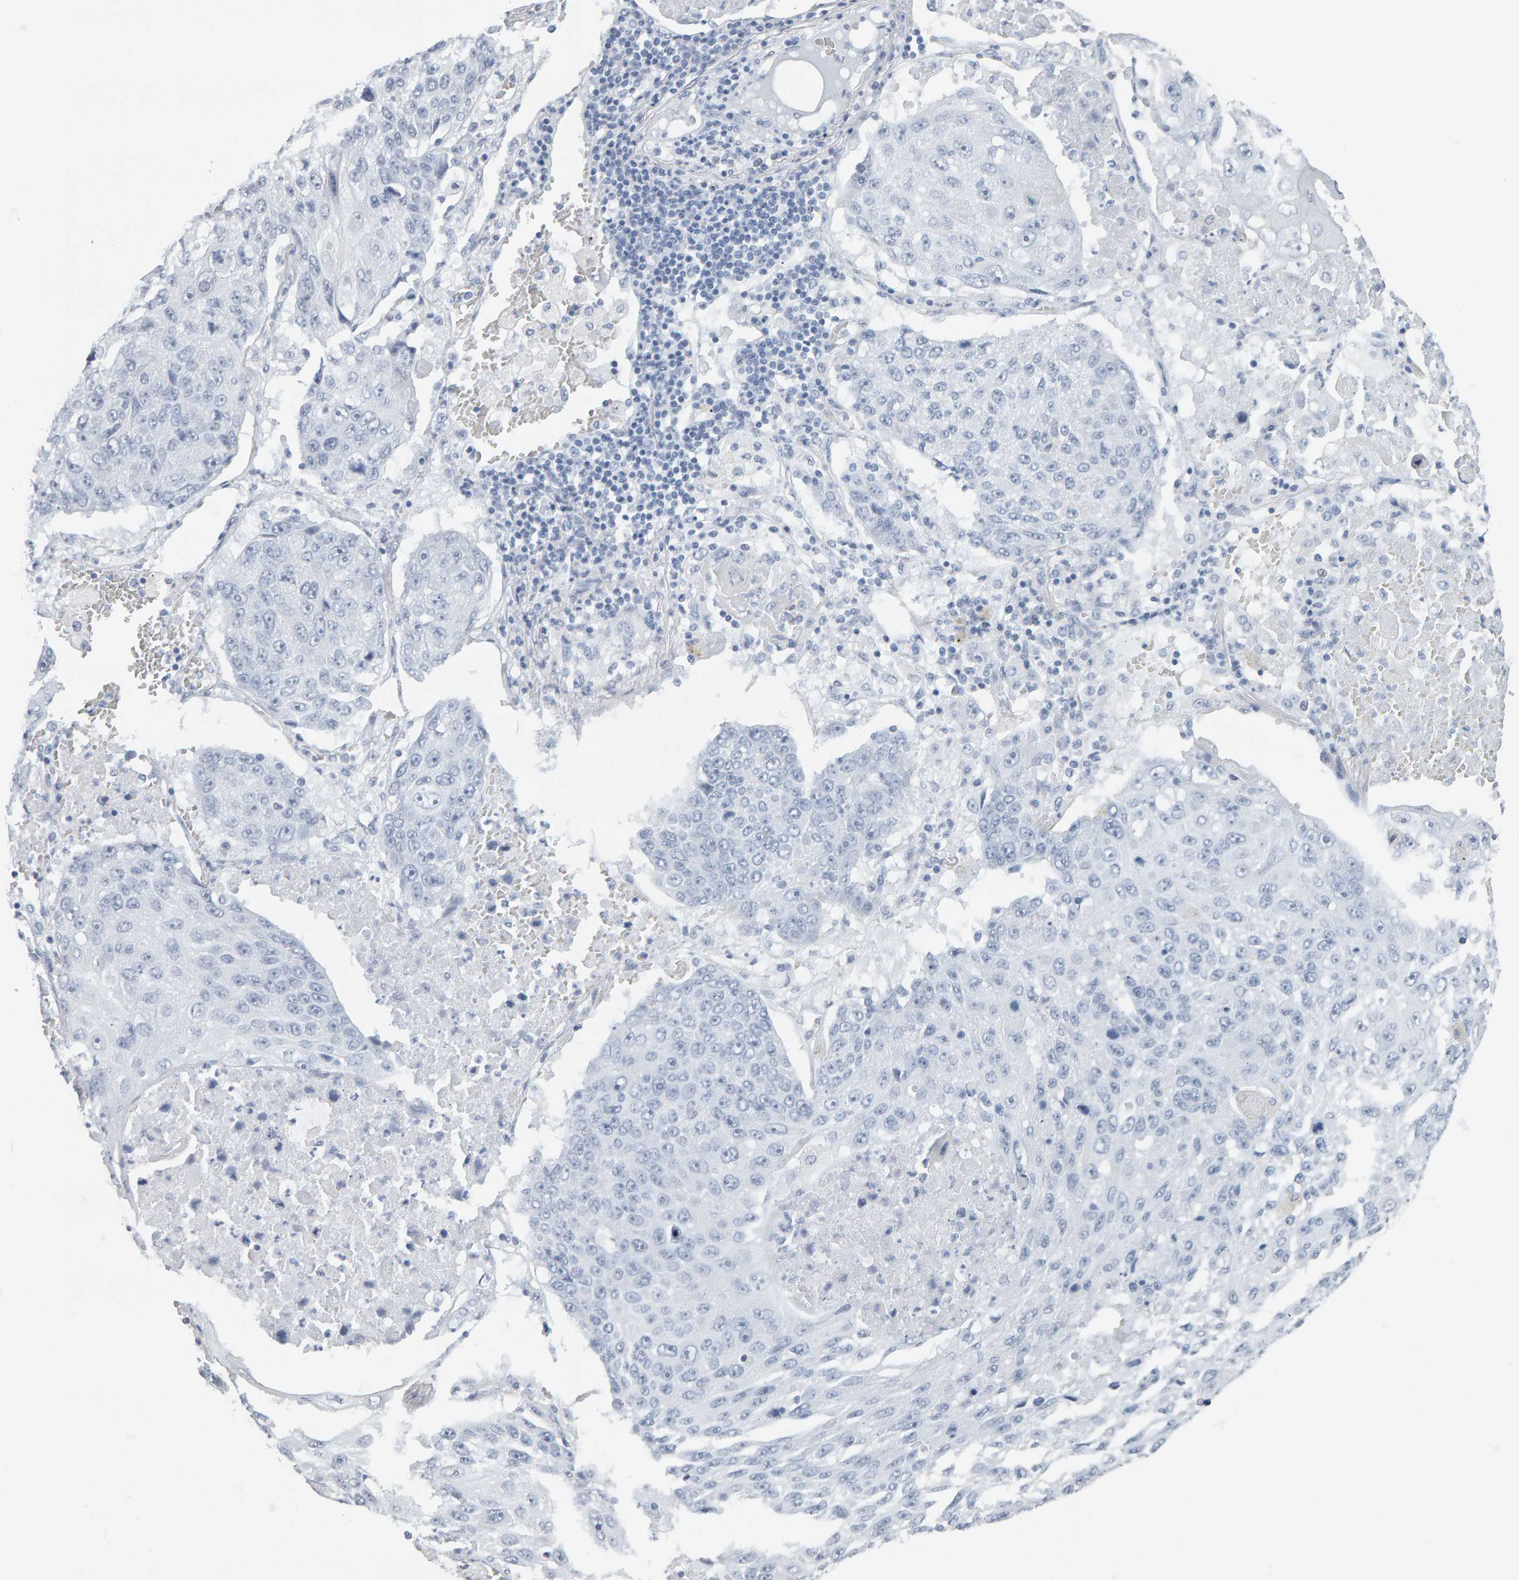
{"staining": {"intensity": "negative", "quantity": "none", "location": "none"}, "tissue": "lung cancer", "cell_type": "Tumor cells", "image_type": "cancer", "snomed": [{"axis": "morphology", "description": "Squamous cell carcinoma, NOS"}, {"axis": "topography", "description": "Lung"}], "caption": "High power microscopy micrograph of an IHC image of lung squamous cell carcinoma, revealing no significant positivity in tumor cells. Brightfield microscopy of immunohistochemistry (IHC) stained with DAB (brown) and hematoxylin (blue), captured at high magnification.", "gene": "SPACA3", "patient": {"sex": "male", "age": 61}}